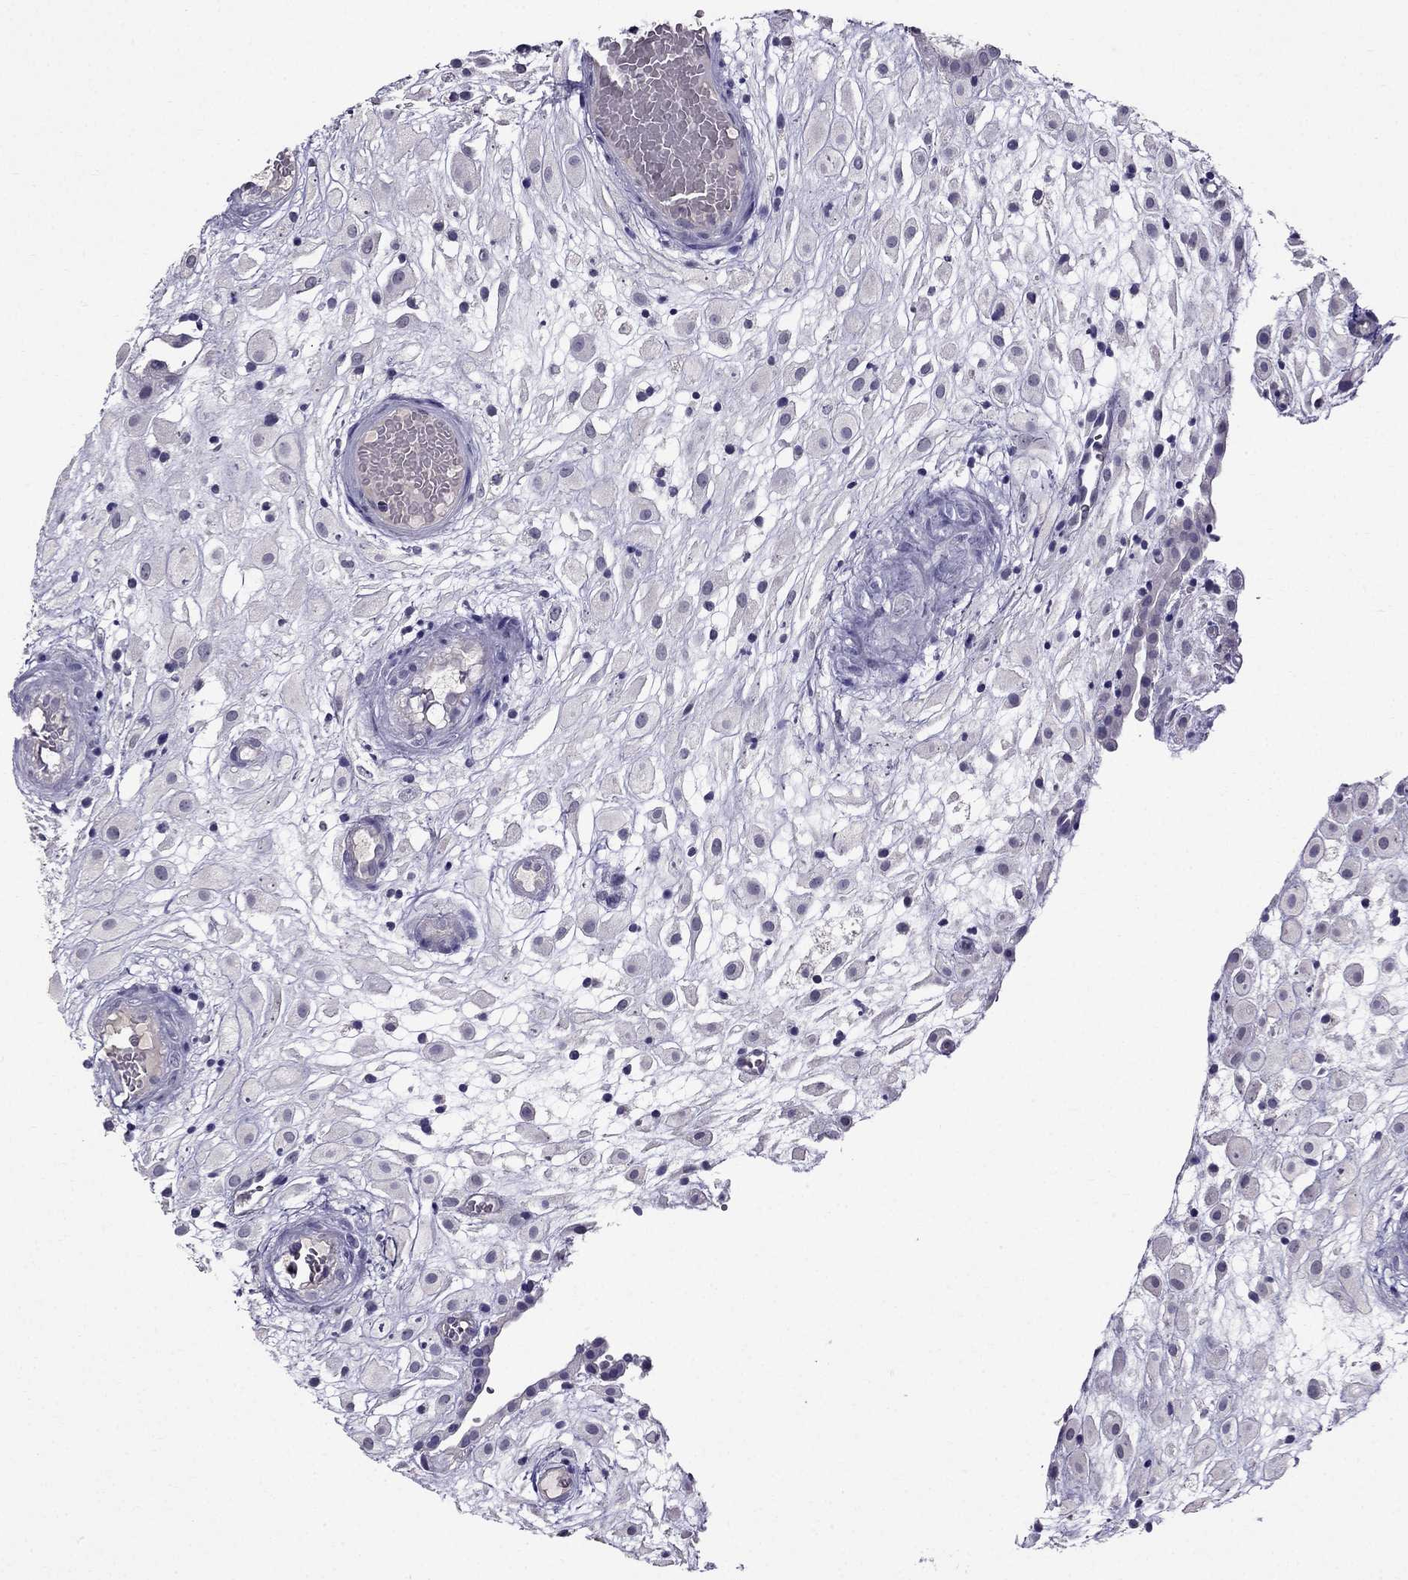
{"staining": {"intensity": "negative", "quantity": "none", "location": "none"}, "tissue": "placenta", "cell_type": "Decidual cells", "image_type": "normal", "snomed": [{"axis": "morphology", "description": "Normal tissue, NOS"}, {"axis": "topography", "description": "Placenta"}], "caption": "Immunohistochemistry photomicrograph of normal placenta stained for a protein (brown), which reveals no staining in decidual cells. (Stains: DAB IHC with hematoxylin counter stain, Microscopy: brightfield microscopy at high magnification).", "gene": "DUSP15", "patient": {"sex": "female", "age": 24}}